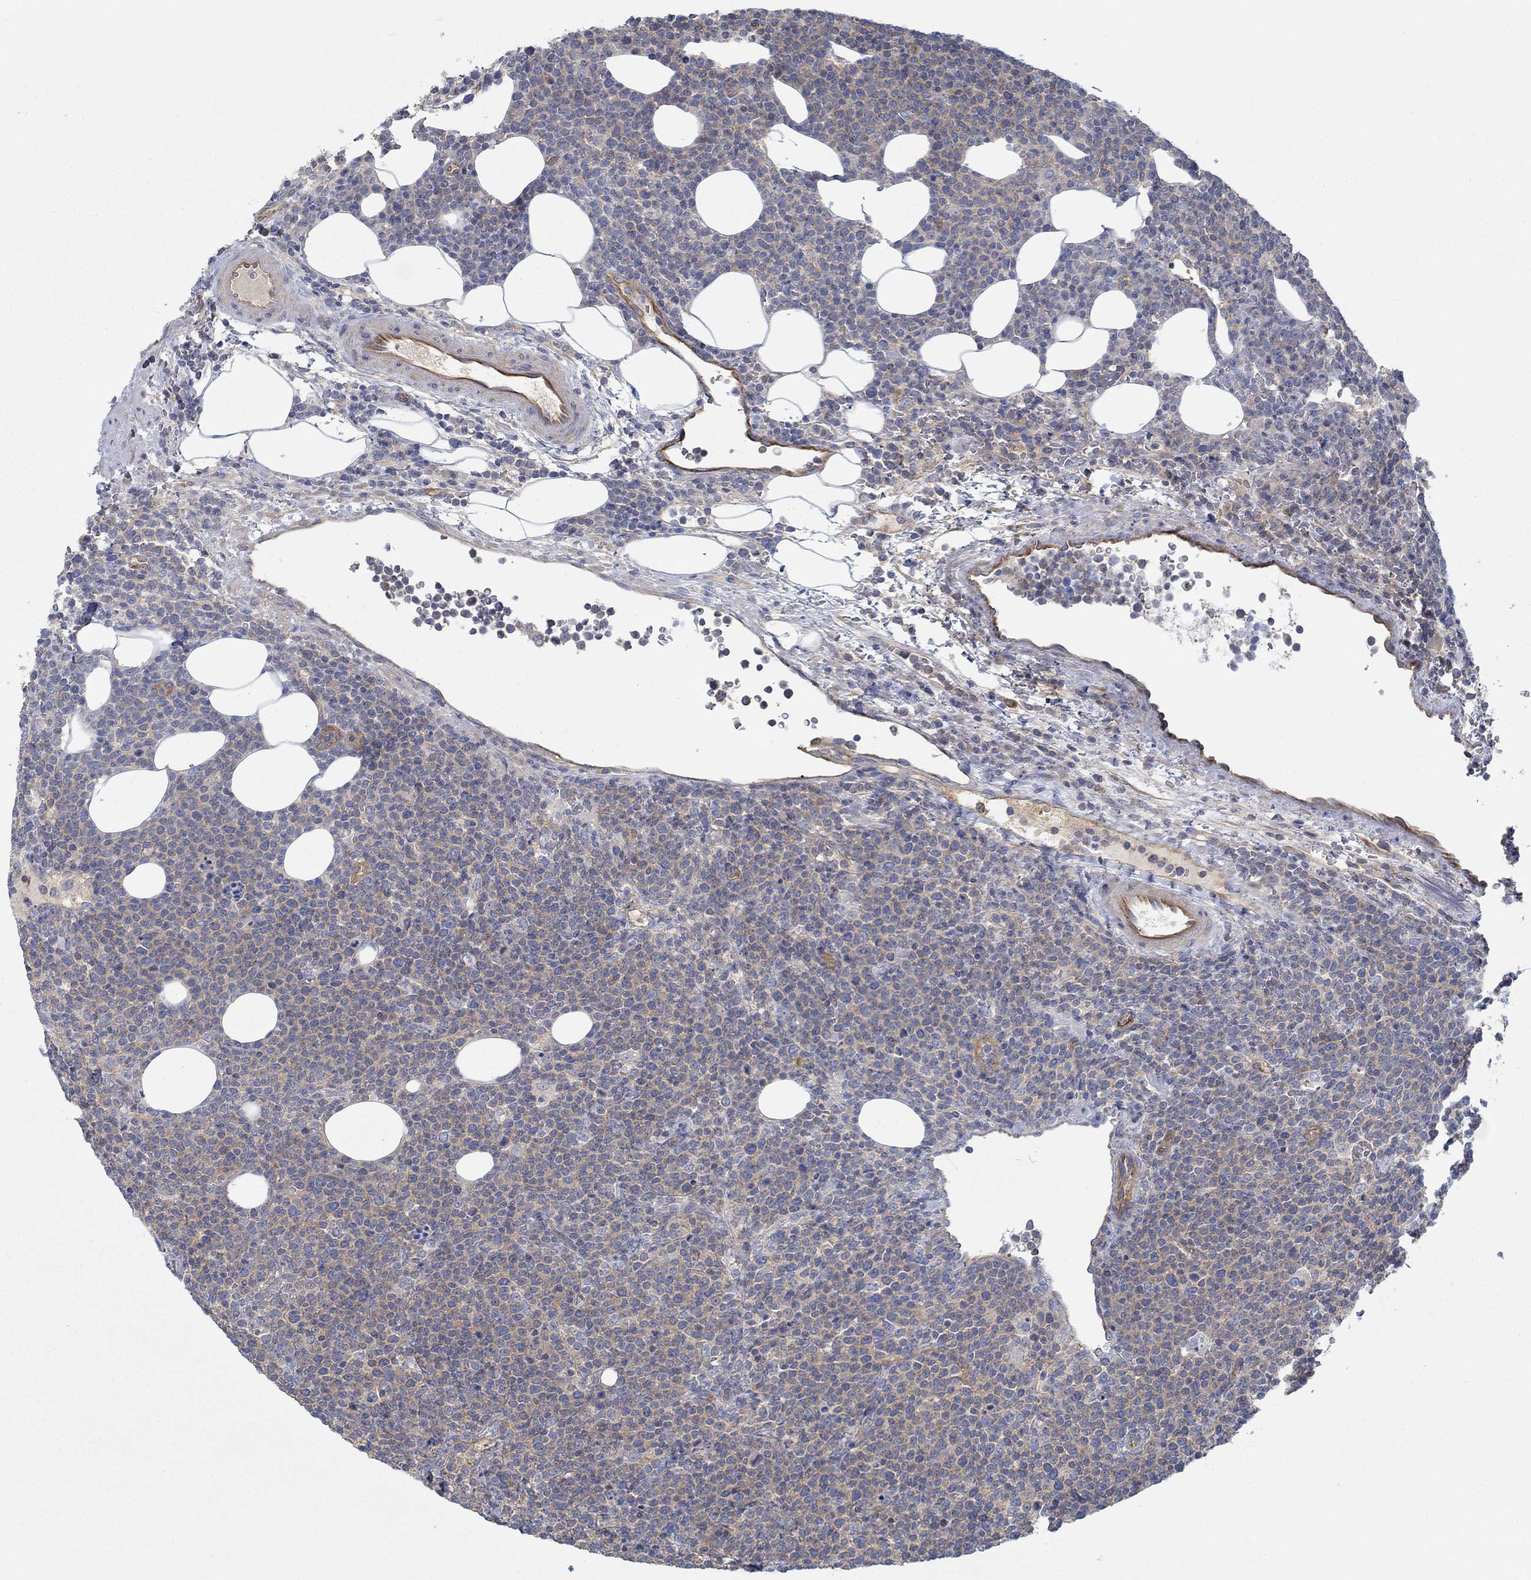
{"staining": {"intensity": "negative", "quantity": "none", "location": "none"}, "tissue": "lymphoma", "cell_type": "Tumor cells", "image_type": "cancer", "snomed": [{"axis": "morphology", "description": "Malignant lymphoma, non-Hodgkin's type, High grade"}, {"axis": "topography", "description": "Lymph node"}], "caption": "Tumor cells show no significant expression in lymphoma. (Brightfield microscopy of DAB IHC at high magnification).", "gene": "SPAG9", "patient": {"sex": "male", "age": 61}}